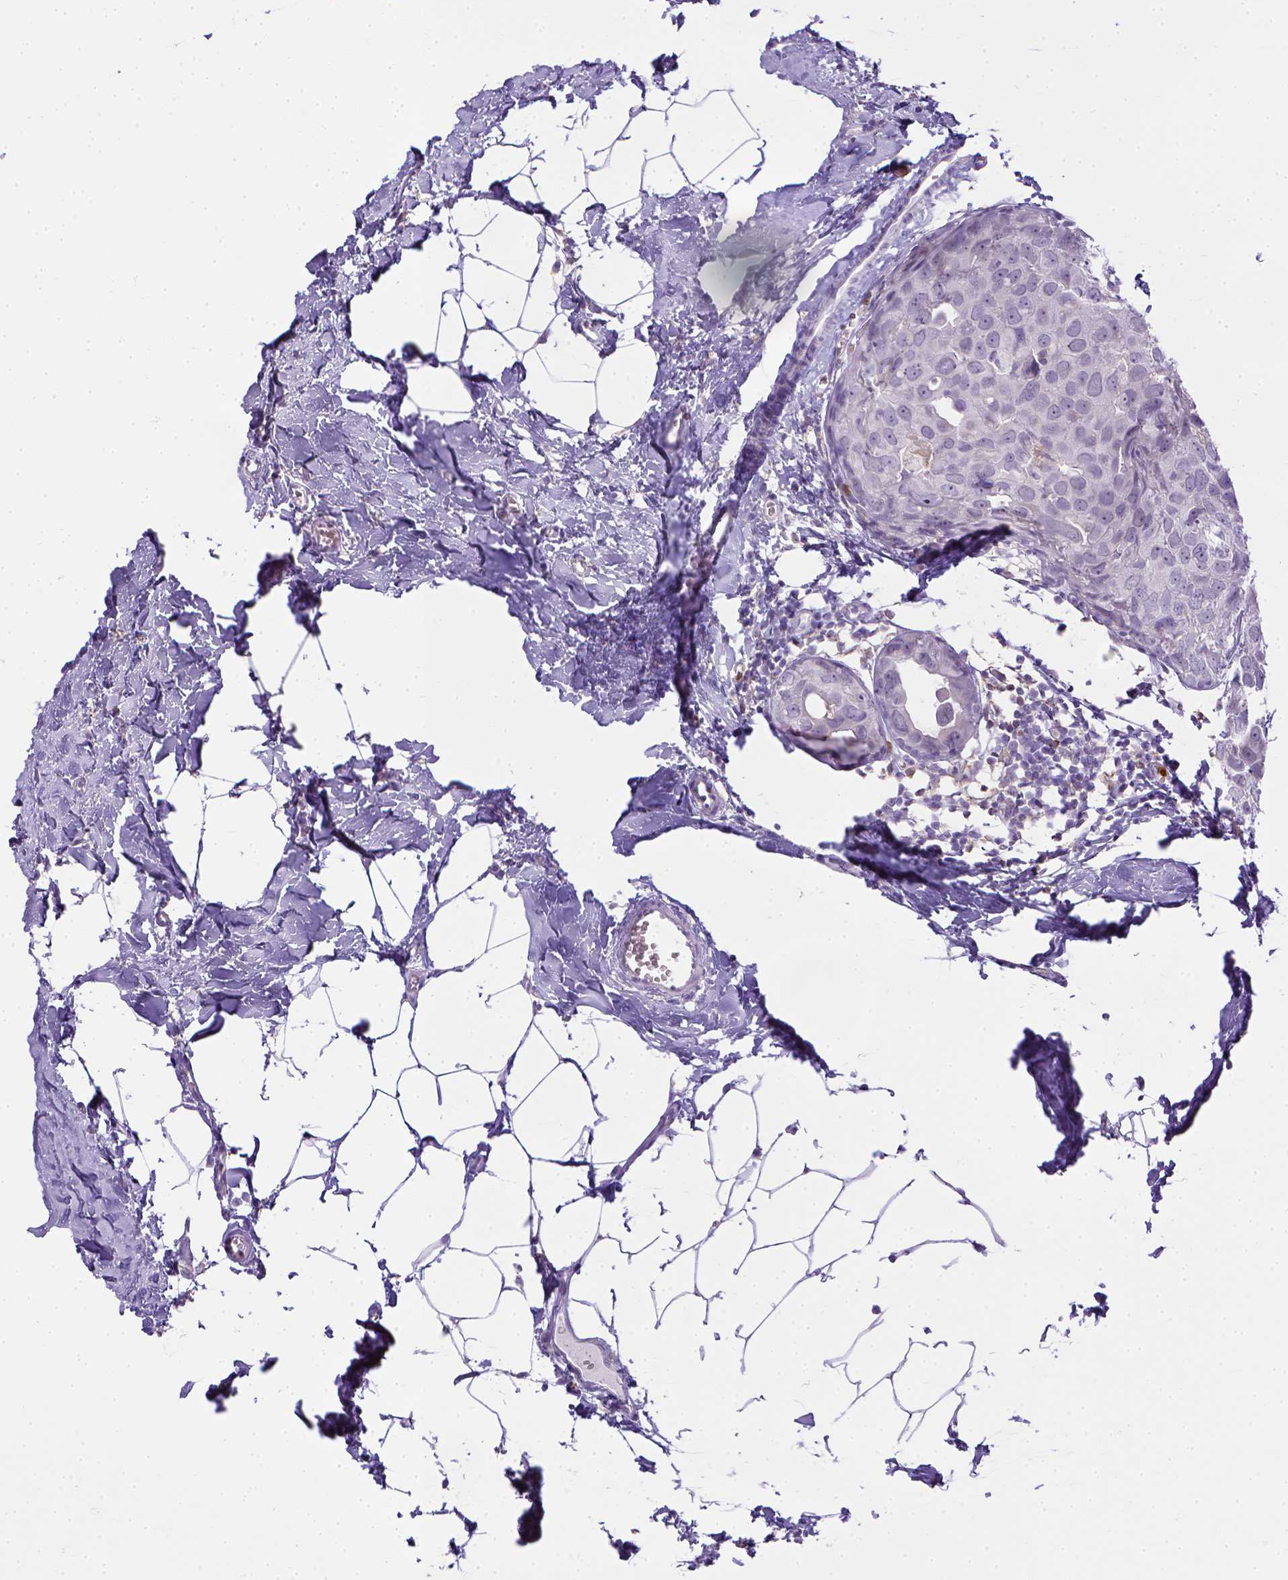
{"staining": {"intensity": "negative", "quantity": "none", "location": "none"}, "tissue": "breast cancer", "cell_type": "Tumor cells", "image_type": "cancer", "snomed": [{"axis": "morphology", "description": "Duct carcinoma"}, {"axis": "topography", "description": "Breast"}], "caption": "IHC histopathology image of human breast cancer (infiltrating ductal carcinoma) stained for a protein (brown), which reveals no staining in tumor cells.", "gene": "ITGAM", "patient": {"sex": "female", "age": 38}}